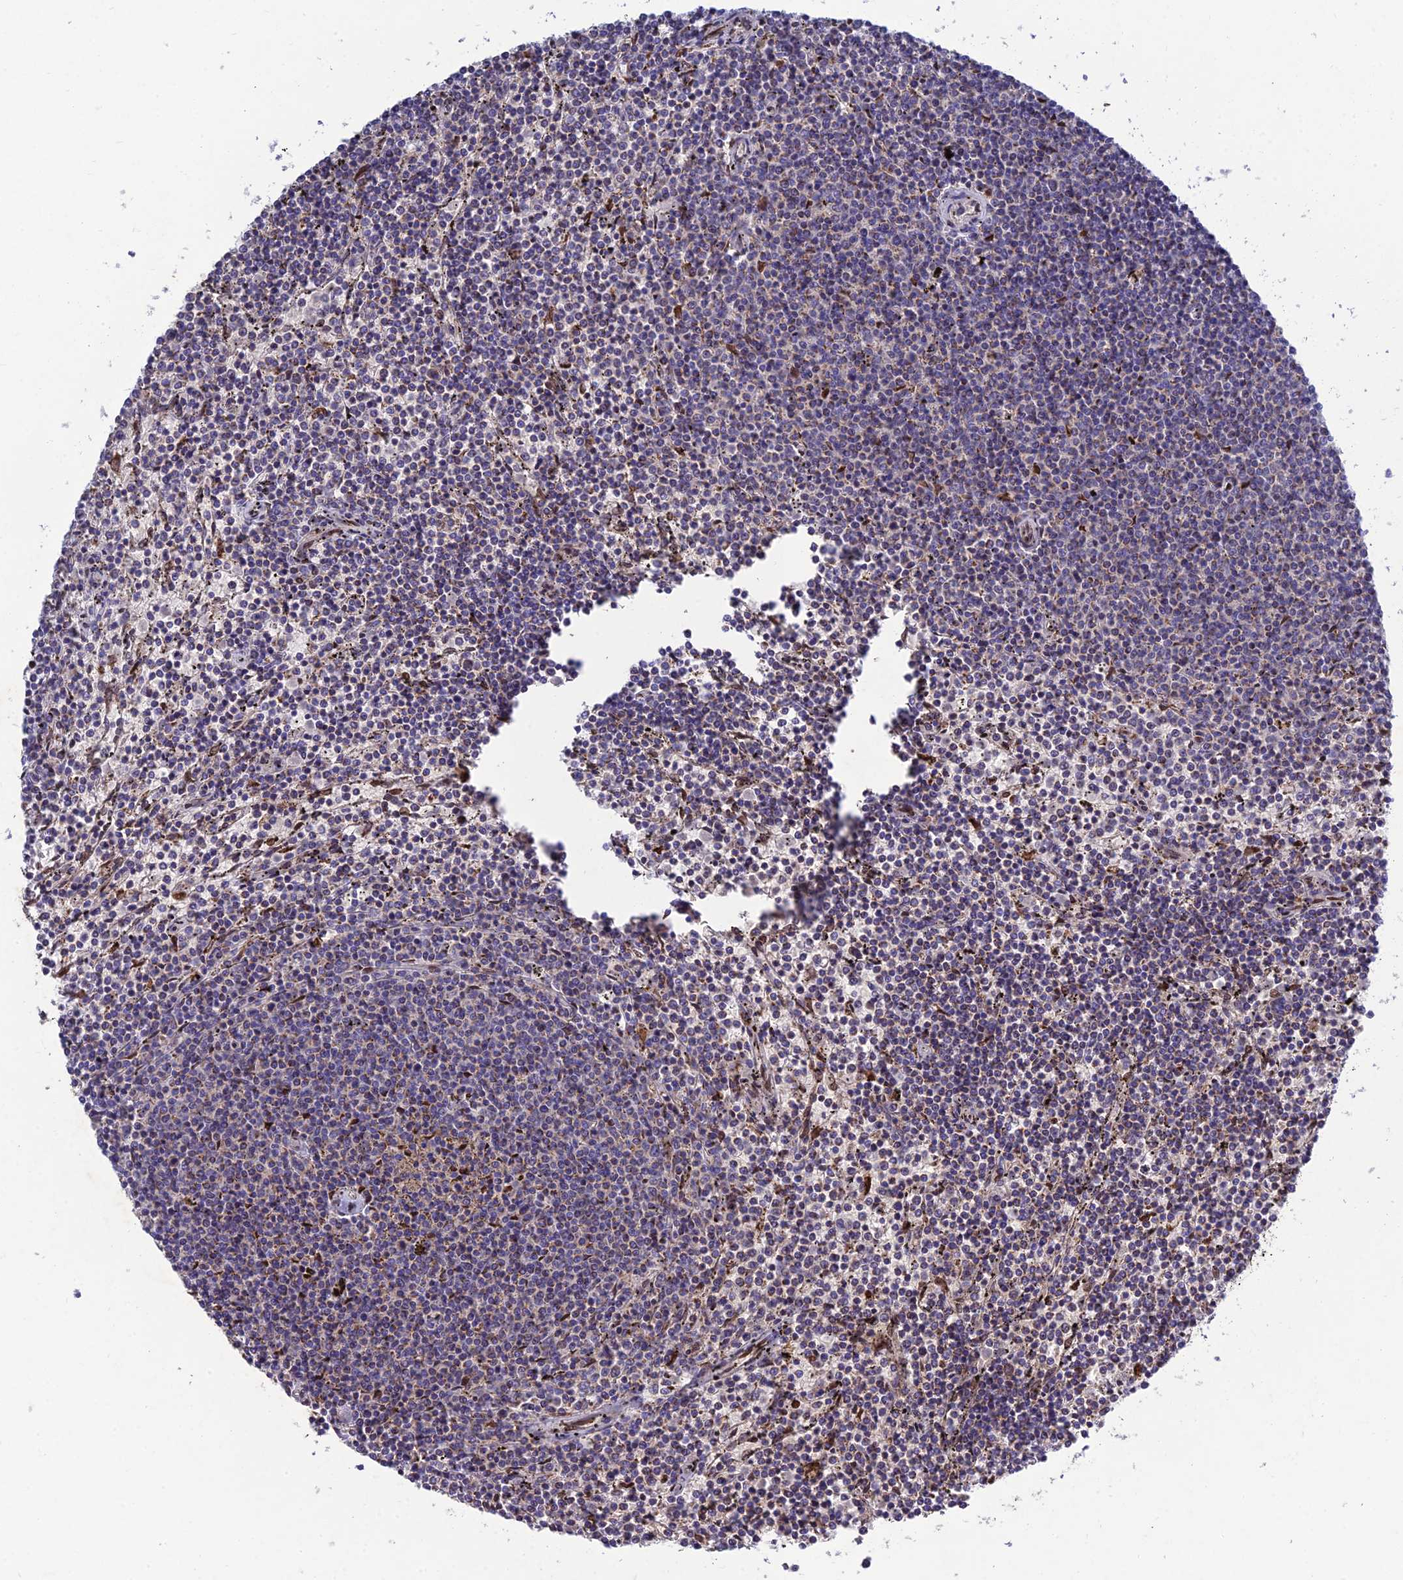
{"staining": {"intensity": "negative", "quantity": "none", "location": "none"}, "tissue": "lymphoma", "cell_type": "Tumor cells", "image_type": "cancer", "snomed": [{"axis": "morphology", "description": "Malignant lymphoma, non-Hodgkin's type, Low grade"}, {"axis": "topography", "description": "Spleen"}], "caption": "IHC of human malignant lymphoma, non-Hodgkin's type (low-grade) demonstrates no staining in tumor cells.", "gene": "MGAT2", "patient": {"sex": "female", "age": 50}}